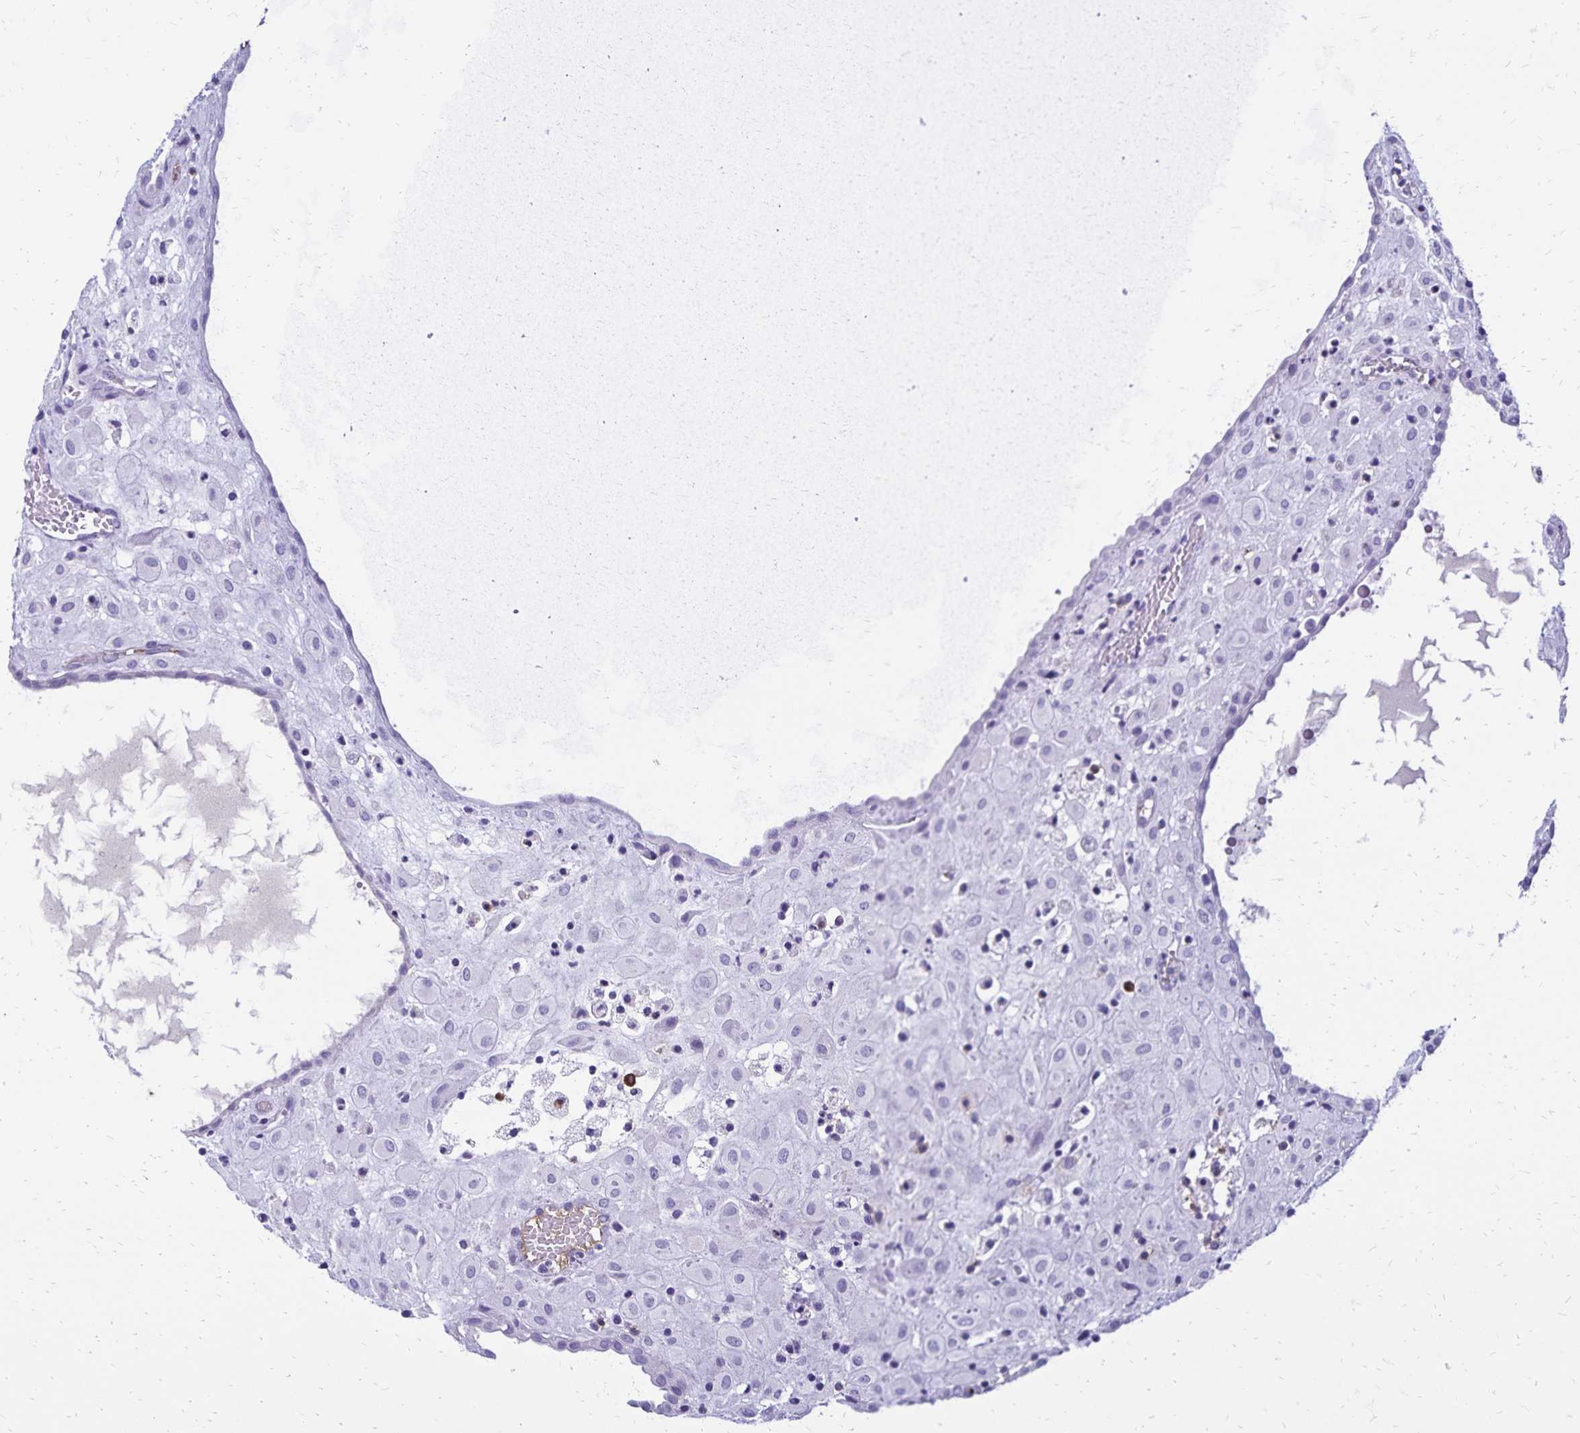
{"staining": {"intensity": "negative", "quantity": "none", "location": "none"}, "tissue": "placenta", "cell_type": "Decidual cells", "image_type": "normal", "snomed": [{"axis": "morphology", "description": "Normal tissue, NOS"}, {"axis": "topography", "description": "Placenta"}], "caption": "There is no significant staining in decidual cells of placenta. (Stains: DAB immunohistochemistry with hematoxylin counter stain, Microscopy: brightfield microscopy at high magnification).", "gene": "CD27", "patient": {"sex": "female", "age": 24}}